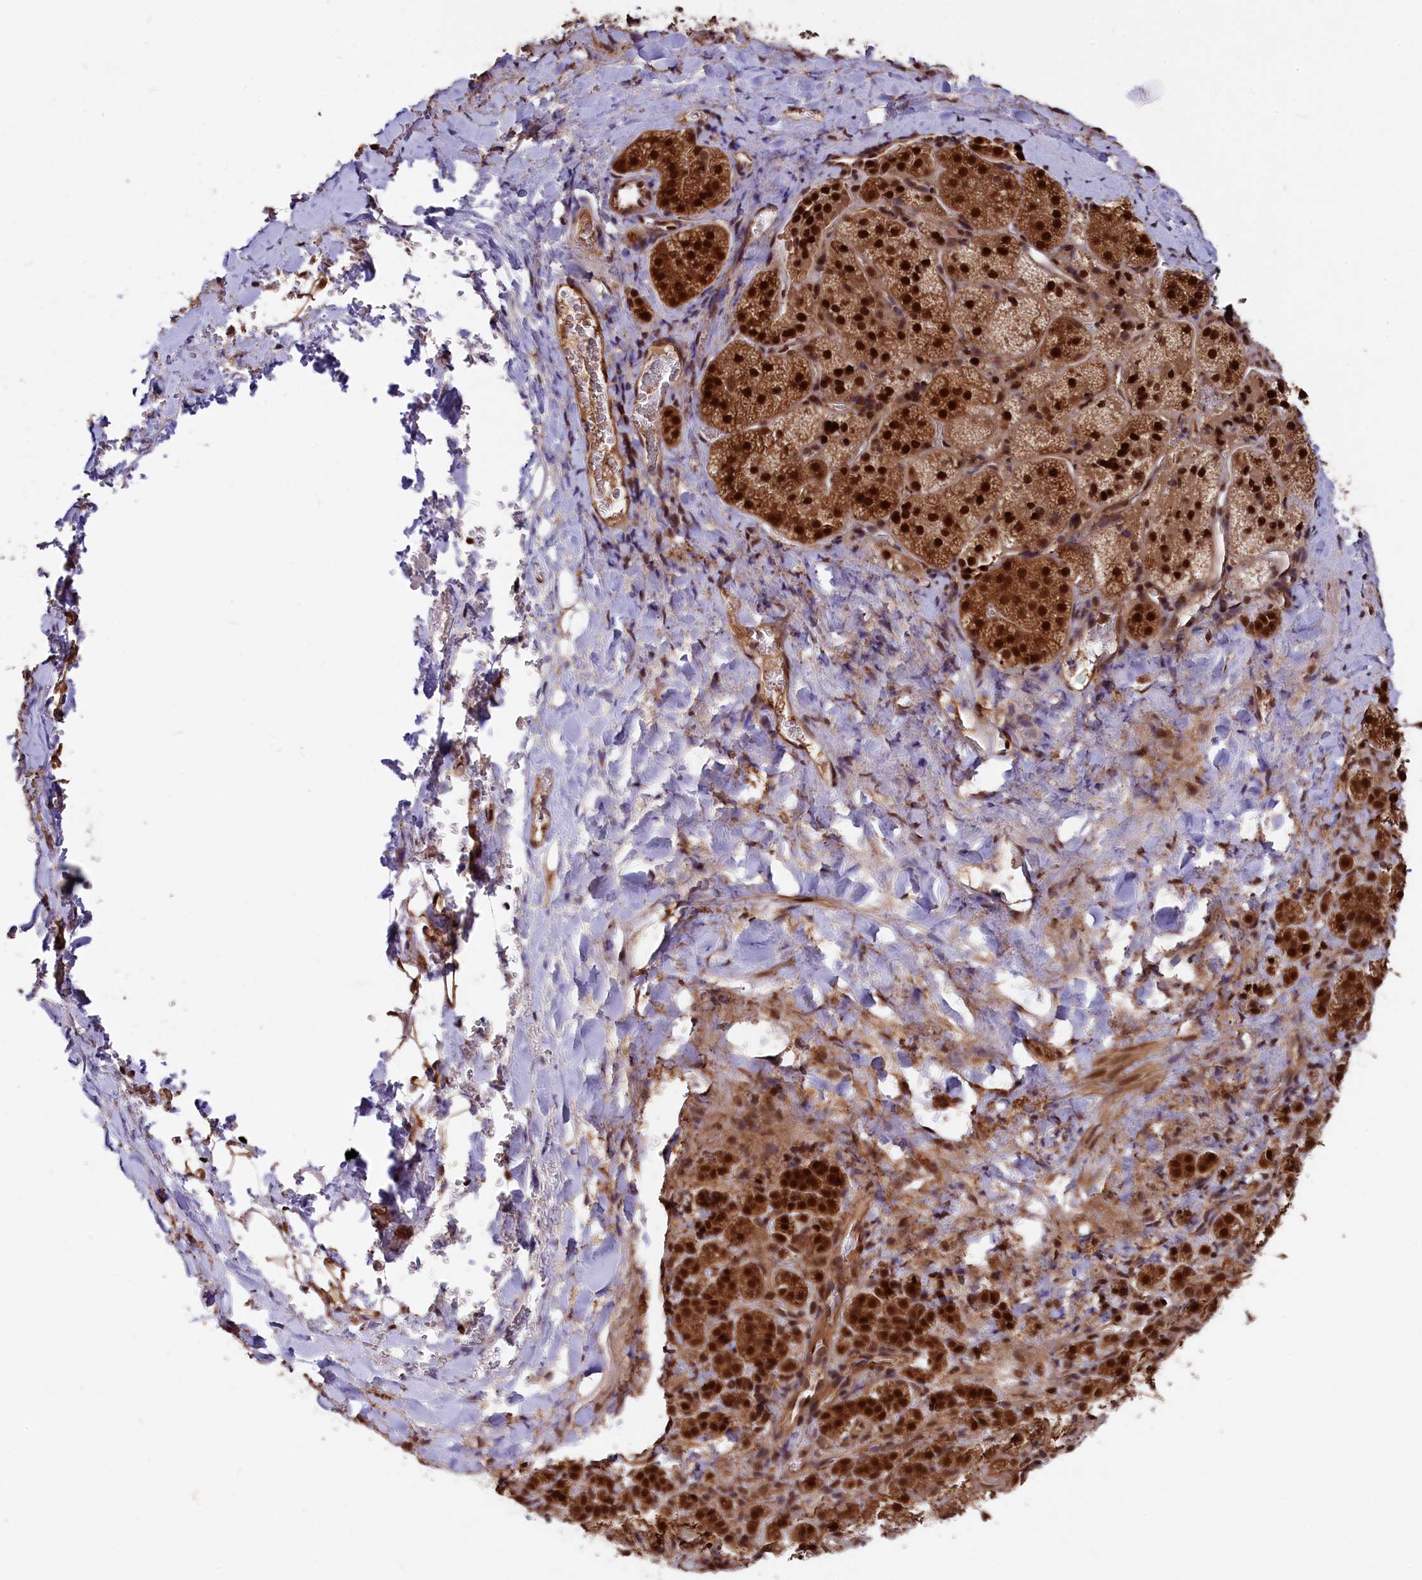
{"staining": {"intensity": "strong", "quantity": ">75%", "location": "cytoplasmic/membranous,nuclear"}, "tissue": "adrenal gland", "cell_type": "Glandular cells", "image_type": "normal", "snomed": [{"axis": "morphology", "description": "Normal tissue, NOS"}, {"axis": "topography", "description": "Adrenal gland"}], "caption": "This histopathology image displays immunohistochemistry staining of unremarkable adrenal gland, with high strong cytoplasmic/membranous,nuclear positivity in approximately >75% of glandular cells.", "gene": "ADRM1", "patient": {"sex": "female", "age": 44}}